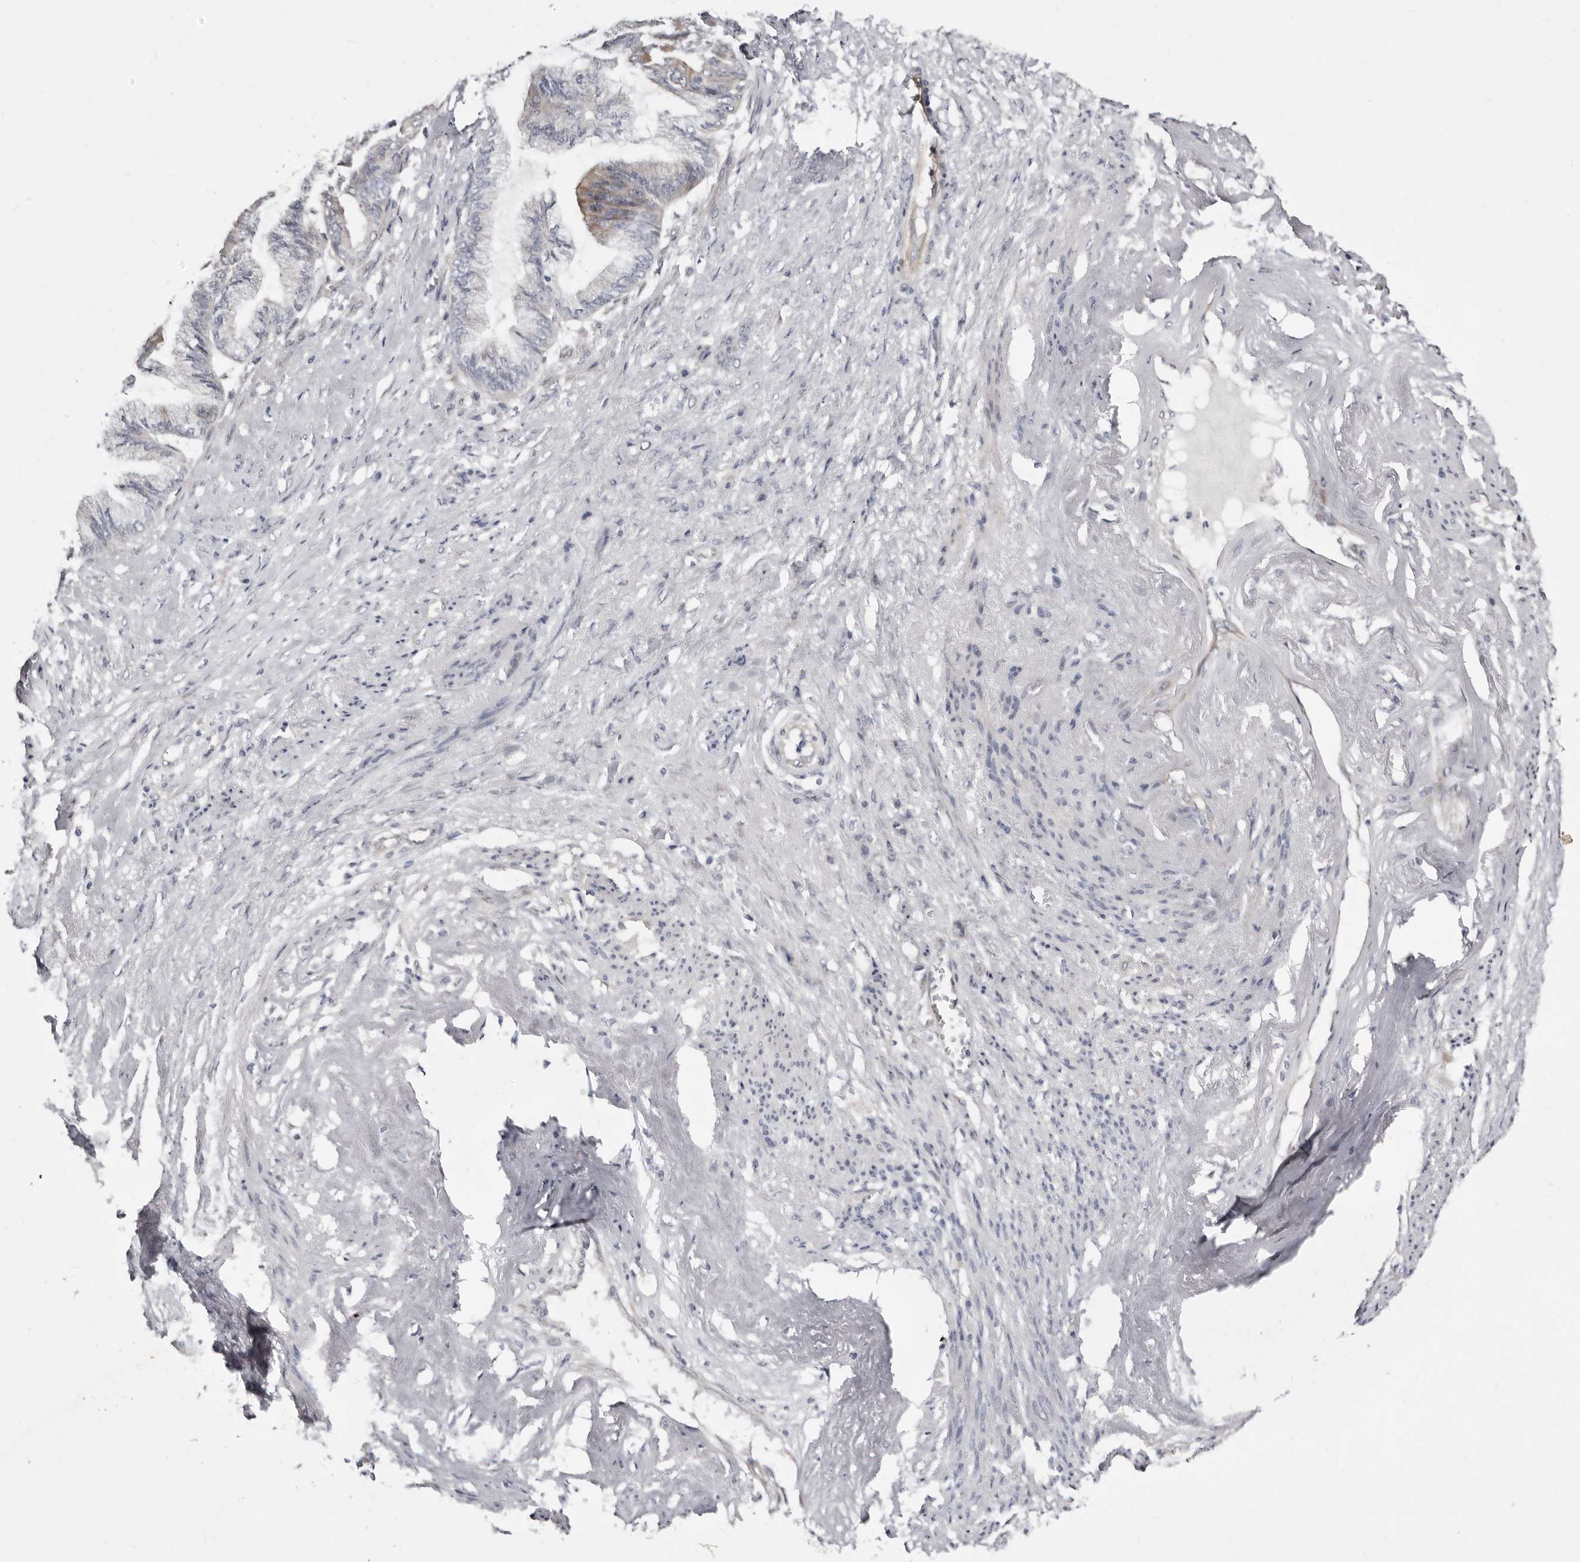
{"staining": {"intensity": "weak", "quantity": "<25%", "location": "cytoplasmic/membranous"}, "tissue": "endometrial cancer", "cell_type": "Tumor cells", "image_type": "cancer", "snomed": [{"axis": "morphology", "description": "Adenocarcinoma, NOS"}, {"axis": "topography", "description": "Endometrium"}], "caption": "An image of human endometrial cancer is negative for staining in tumor cells.", "gene": "KLHL4", "patient": {"sex": "female", "age": 86}}